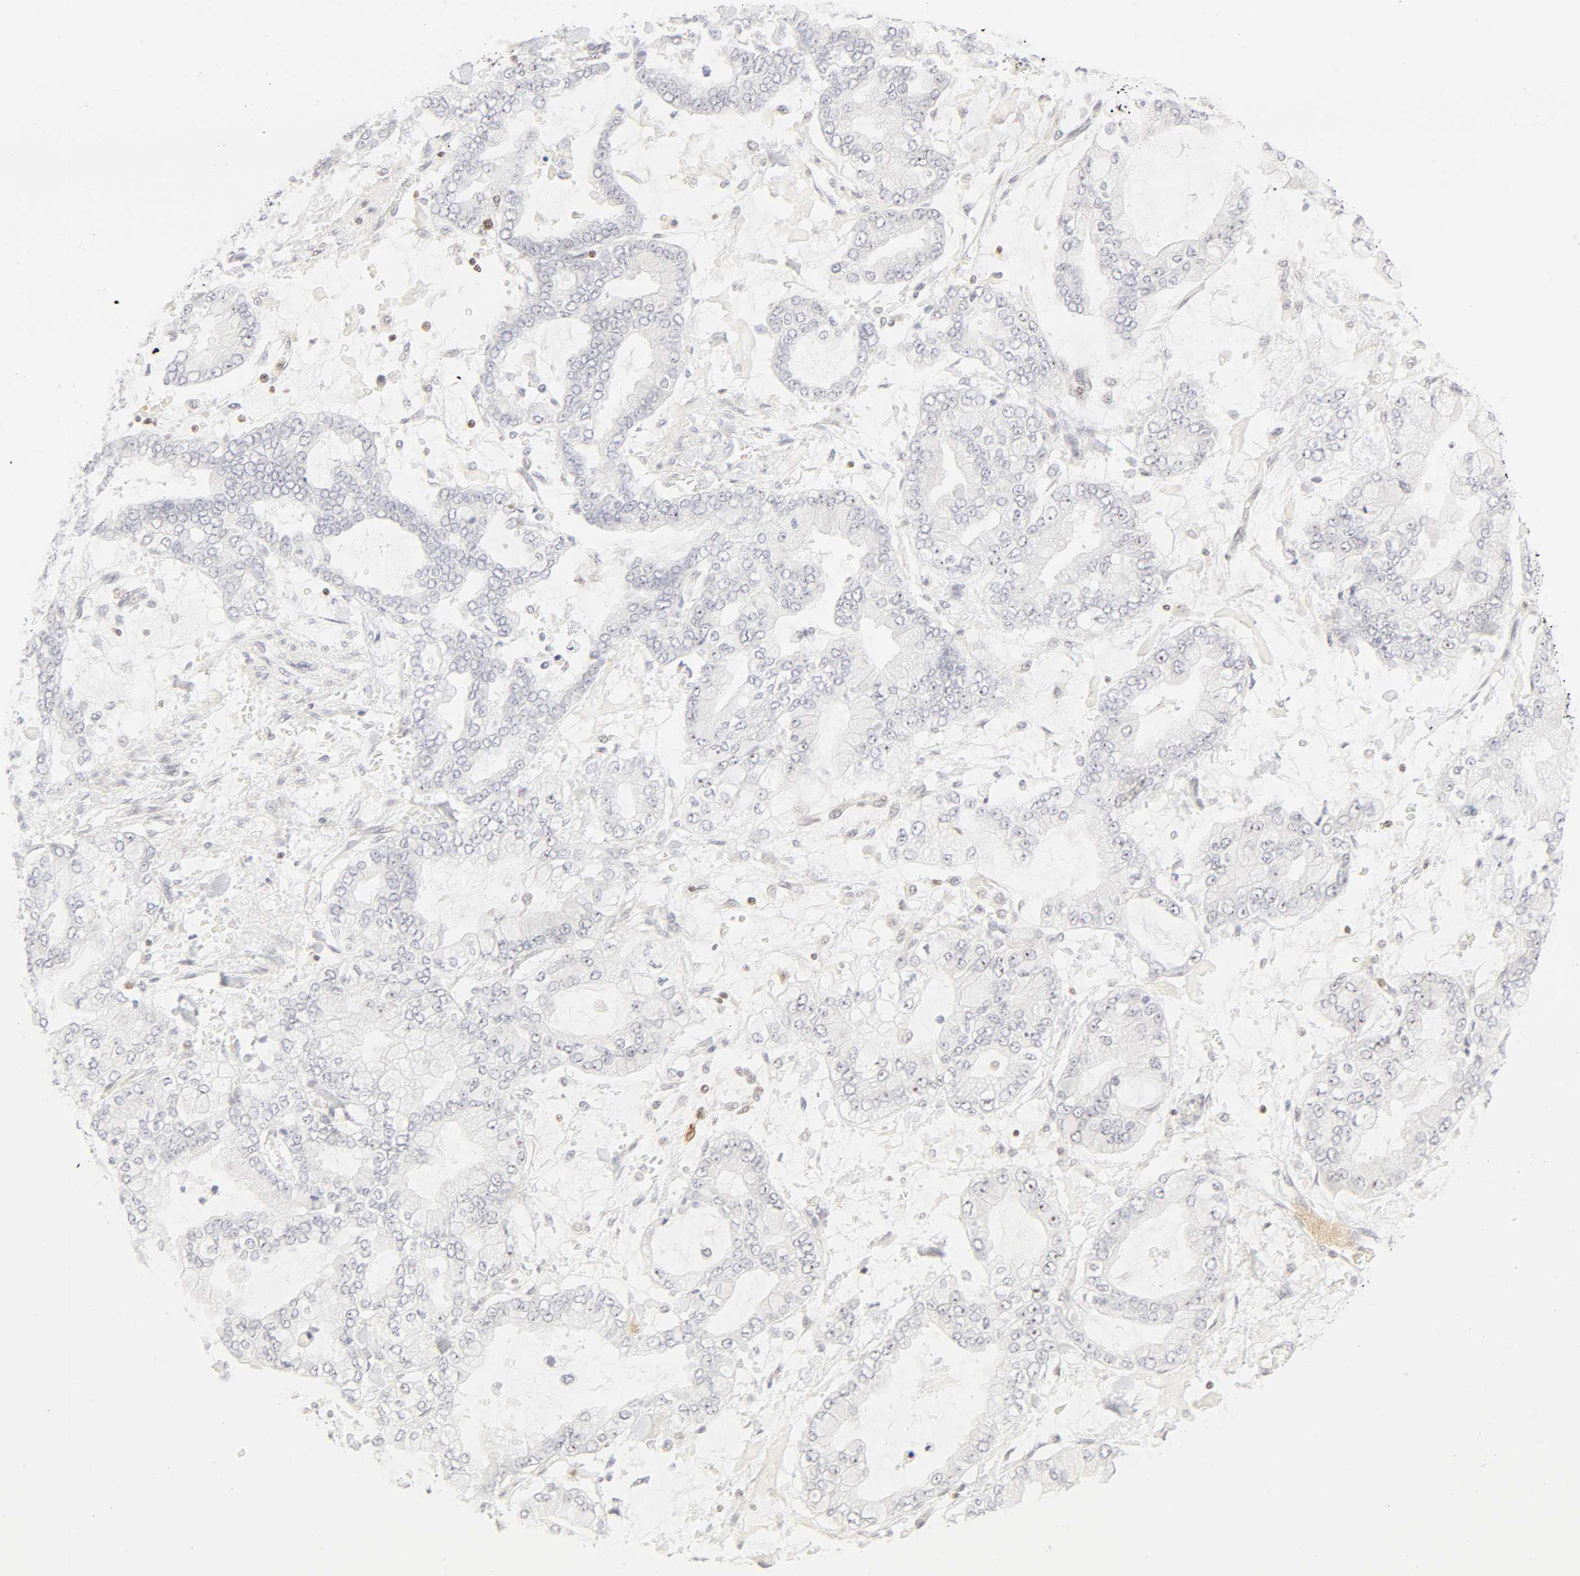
{"staining": {"intensity": "negative", "quantity": "none", "location": "none"}, "tissue": "stomach cancer", "cell_type": "Tumor cells", "image_type": "cancer", "snomed": [{"axis": "morphology", "description": "Normal tissue, NOS"}, {"axis": "morphology", "description": "Adenocarcinoma, NOS"}, {"axis": "topography", "description": "Stomach, upper"}, {"axis": "topography", "description": "Stomach"}], "caption": "Micrograph shows no significant protein expression in tumor cells of stomach cancer.", "gene": "KIF2A", "patient": {"sex": "male", "age": 76}}